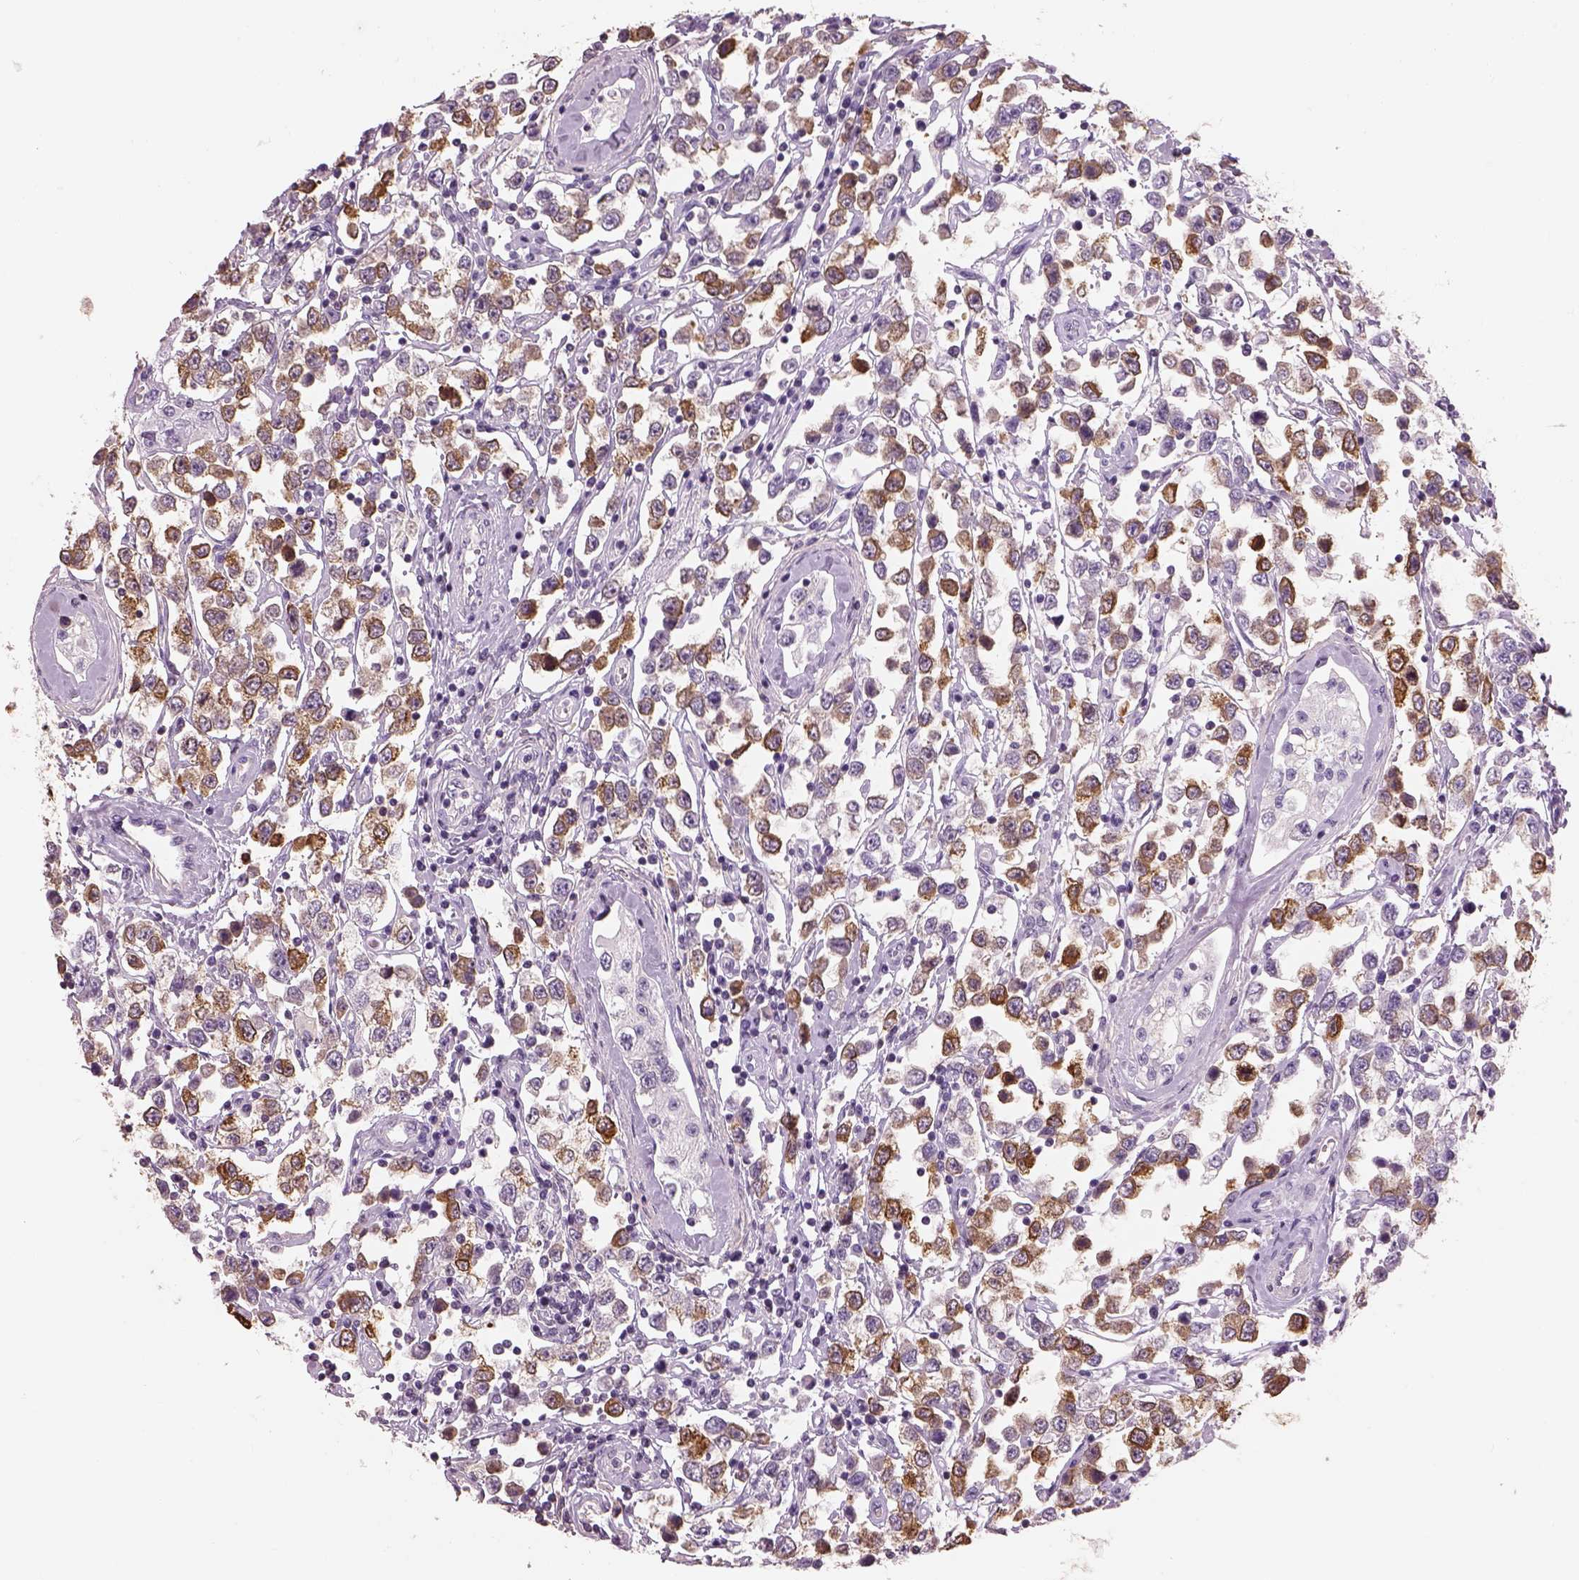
{"staining": {"intensity": "strong", "quantity": "<25%", "location": "cytoplasmic/membranous"}, "tissue": "testis cancer", "cell_type": "Tumor cells", "image_type": "cancer", "snomed": [{"axis": "morphology", "description": "Seminoma, NOS"}, {"axis": "topography", "description": "Testis"}], "caption": "Testis cancer (seminoma) was stained to show a protein in brown. There is medium levels of strong cytoplasmic/membranous expression in about <25% of tumor cells.", "gene": "OTUD6A", "patient": {"sex": "male", "age": 34}}